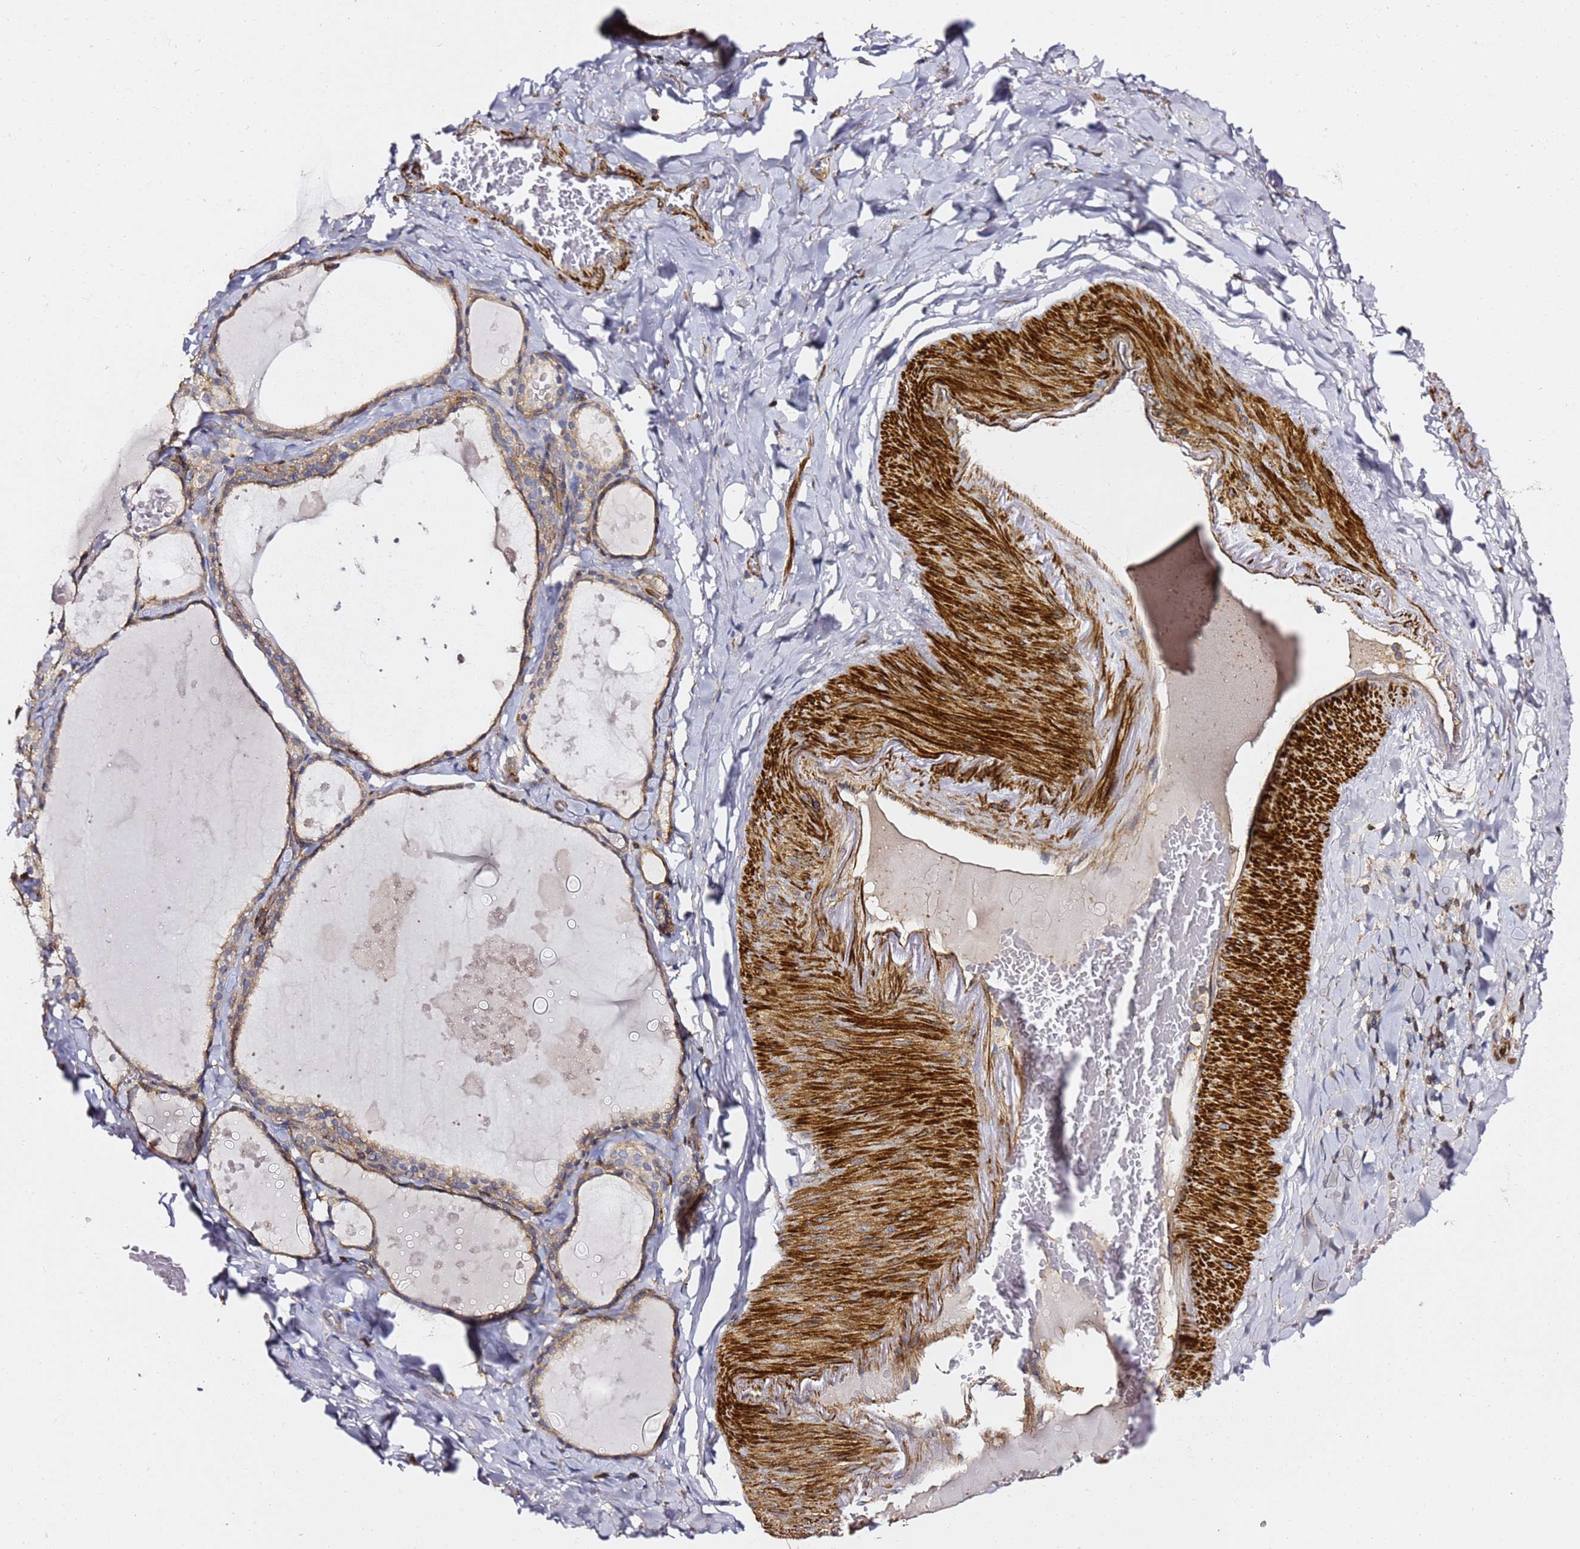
{"staining": {"intensity": "moderate", "quantity": ">75%", "location": "cytoplasmic/membranous"}, "tissue": "thyroid gland", "cell_type": "Glandular cells", "image_type": "normal", "snomed": [{"axis": "morphology", "description": "Normal tissue, NOS"}, {"axis": "topography", "description": "Thyroid gland"}], "caption": "Immunohistochemical staining of normal human thyroid gland shows medium levels of moderate cytoplasmic/membranous positivity in approximately >75% of glandular cells.", "gene": "ZFP36L2", "patient": {"sex": "male", "age": 56}}